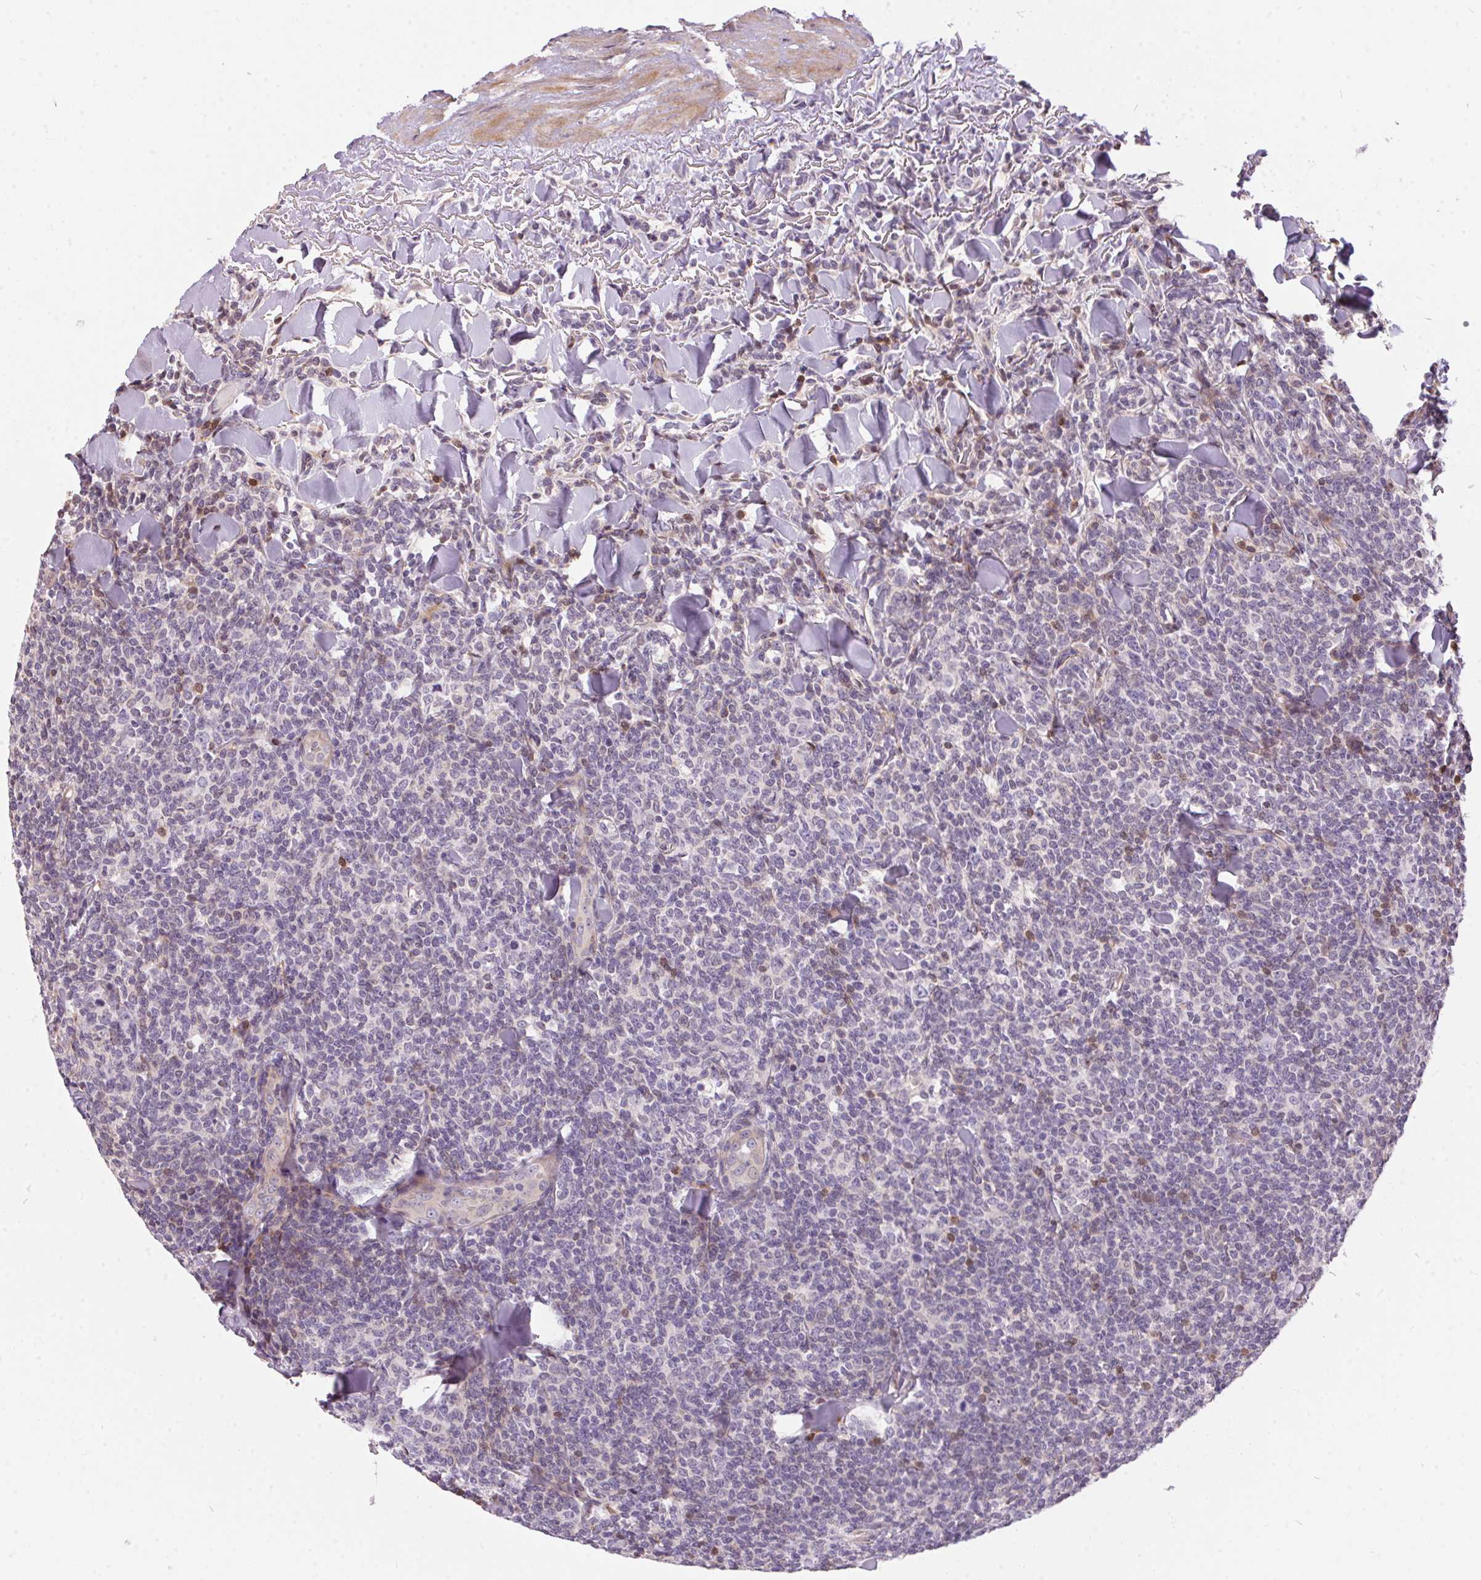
{"staining": {"intensity": "negative", "quantity": "none", "location": "none"}, "tissue": "lymphoma", "cell_type": "Tumor cells", "image_type": "cancer", "snomed": [{"axis": "morphology", "description": "Malignant lymphoma, non-Hodgkin's type, Low grade"}, {"axis": "topography", "description": "Lymph node"}], "caption": "Image shows no significant protein positivity in tumor cells of lymphoma. Brightfield microscopy of immunohistochemistry (IHC) stained with DAB (3,3'-diaminobenzidine) (brown) and hematoxylin (blue), captured at high magnification.", "gene": "UNC13B", "patient": {"sex": "female", "age": 56}}